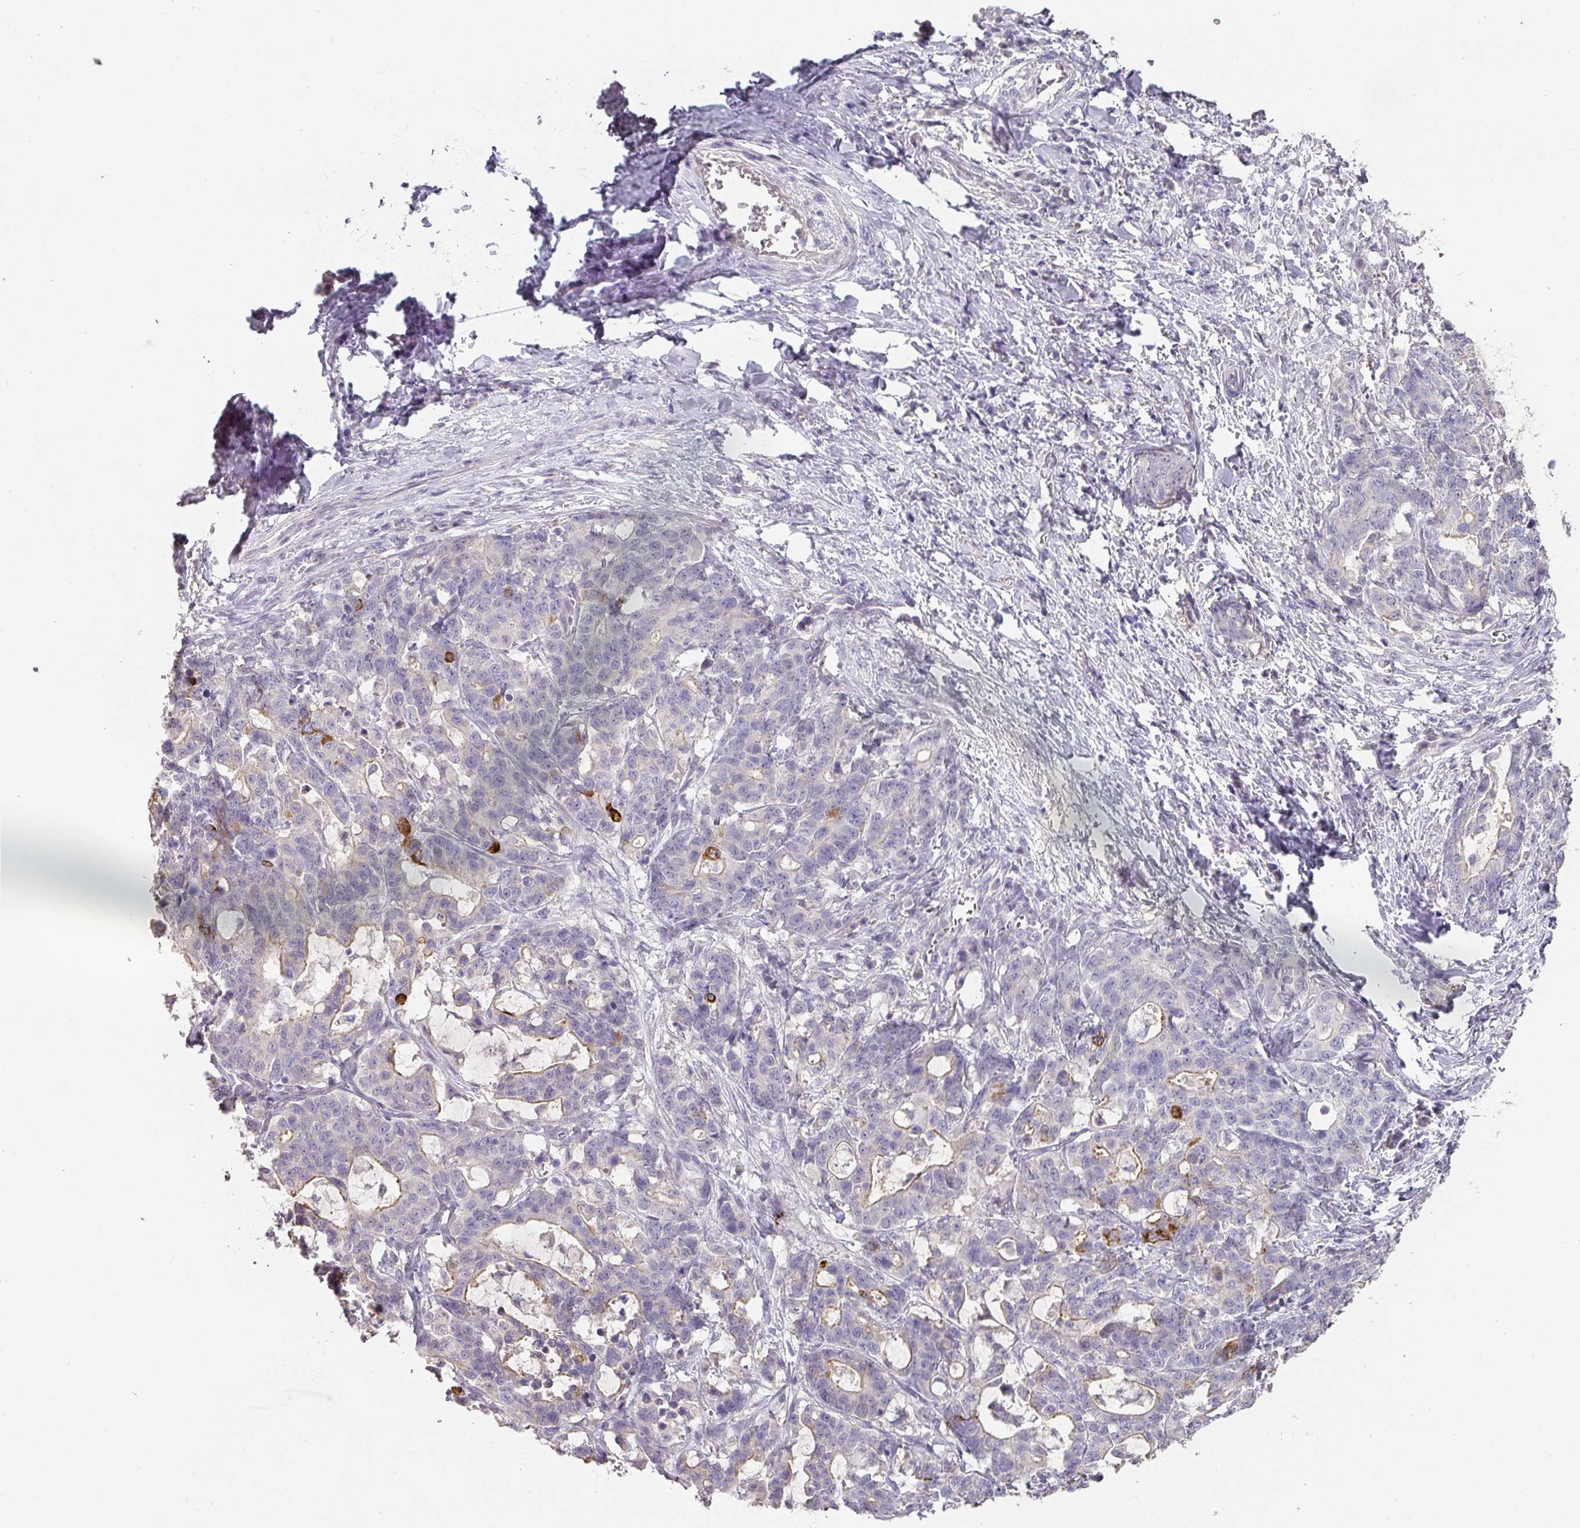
{"staining": {"intensity": "strong", "quantity": "<25%", "location": "cytoplasmic/membranous"}, "tissue": "stomach cancer", "cell_type": "Tumor cells", "image_type": "cancer", "snomed": [{"axis": "morphology", "description": "Normal tissue, NOS"}, {"axis": "morphology", "description": "Adenocarcinoma, NOS"}, {"axis": "topography", "description": "Stomach"}], "caption": "Approximately <25% of tumor cells in human adenocarcinoma (stomach) show strong cytoplasmic/membranous protein positivity as visualized by brown immunohistochemical staining.", "gene": "FOXN4", "patient": {"sex": "female", "age": 64}}